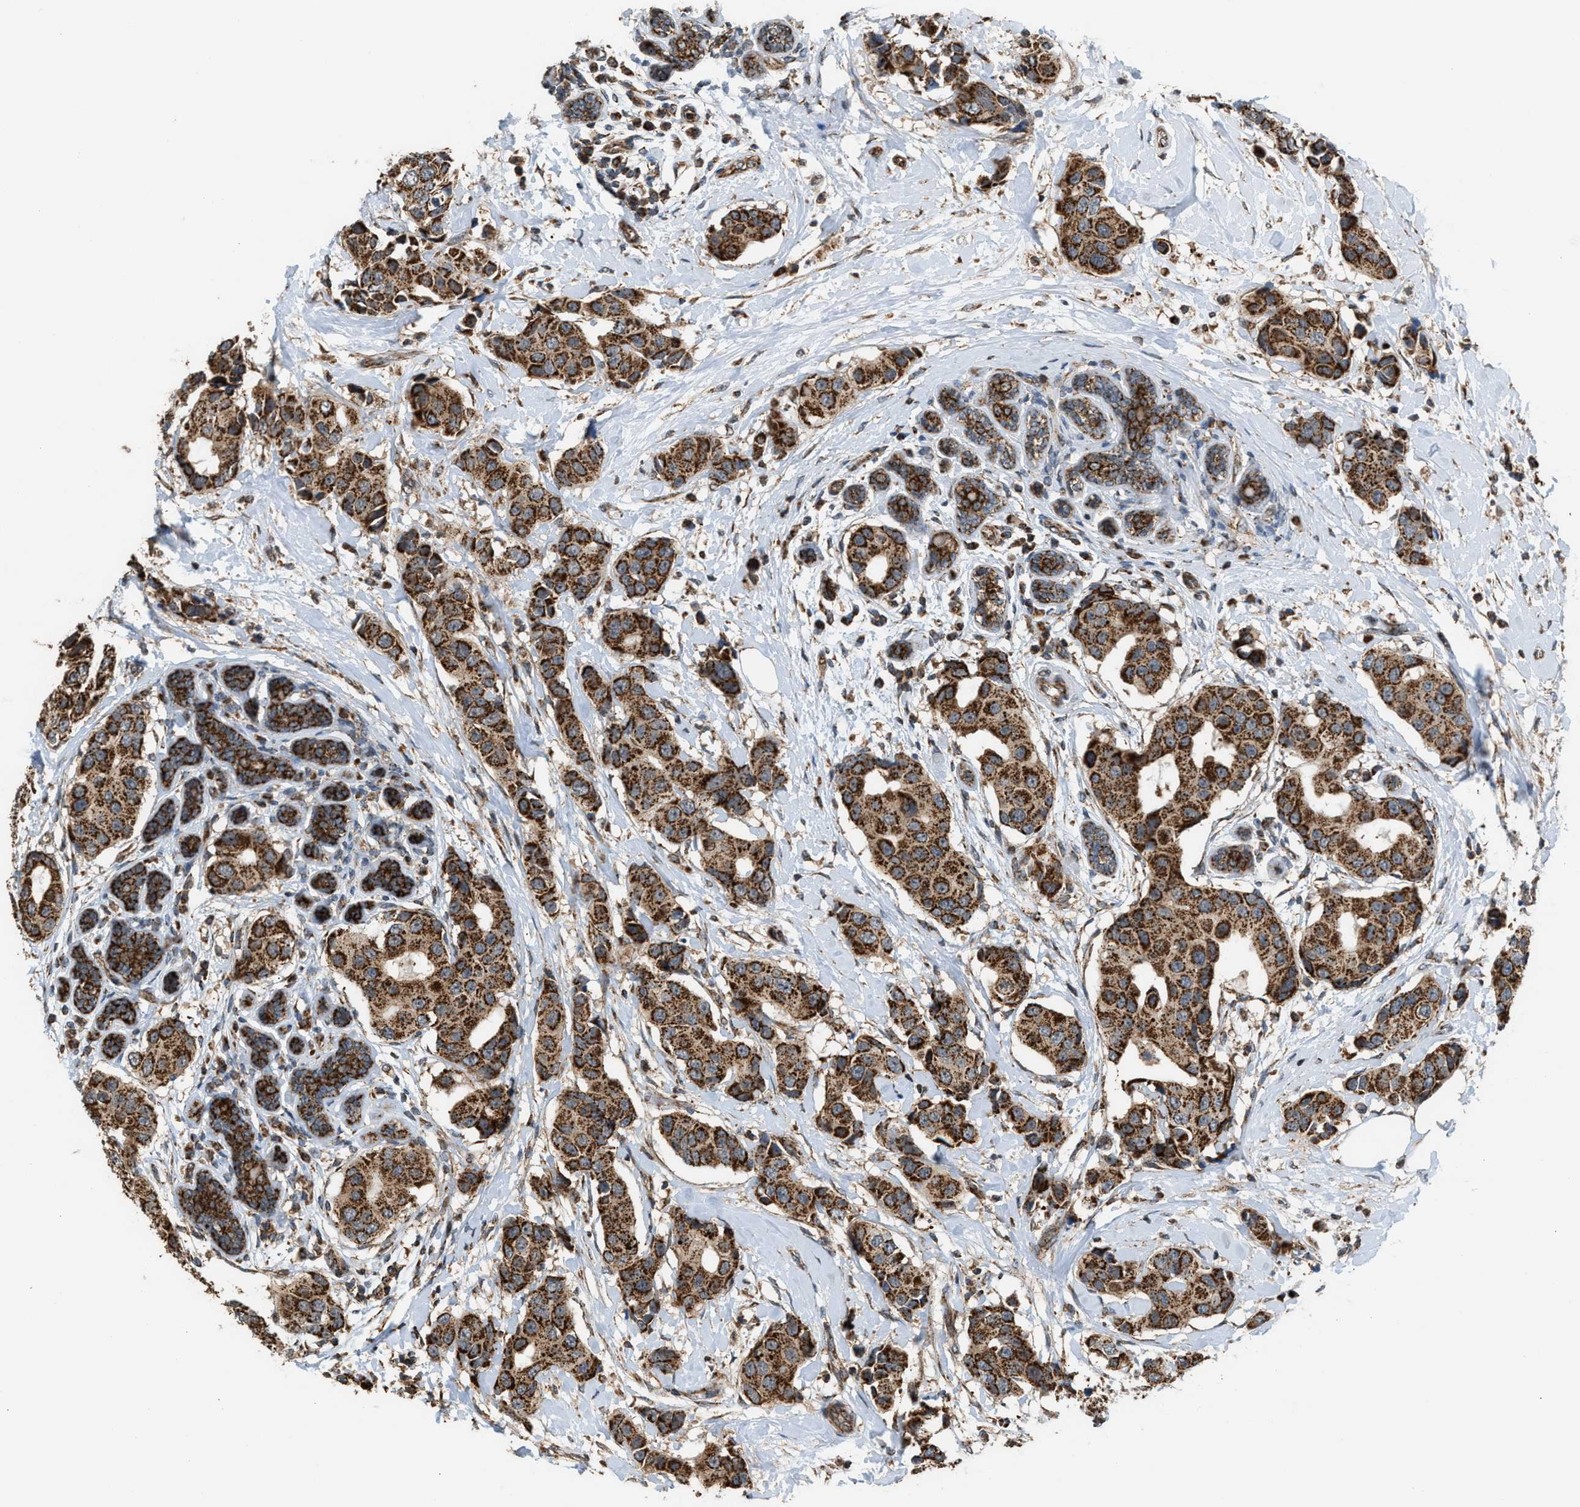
{"staining": {"intensity": "strong", "quantity": ">75%", "location": "cytoplasmic/membranous"}, "tissue": "breast cancer", "cell_type": "Tumor cells", "image_type": "cancer", "snomed": [{"axis": "morphology", "description": "Normal tissue, NOS"}, {"axis": "morphology", "description": "Duct carcinoma"}, {"axis": "topography", "description": "Breast"}], "caption": "Tumor cells display high levels of strong cytoplasmic/membranous positivity in approximately >75% of cells in human invasive ductal carcinoma (breast).", "gene": "SGSM2", "patient": {"sex": "female", "age": 39}}